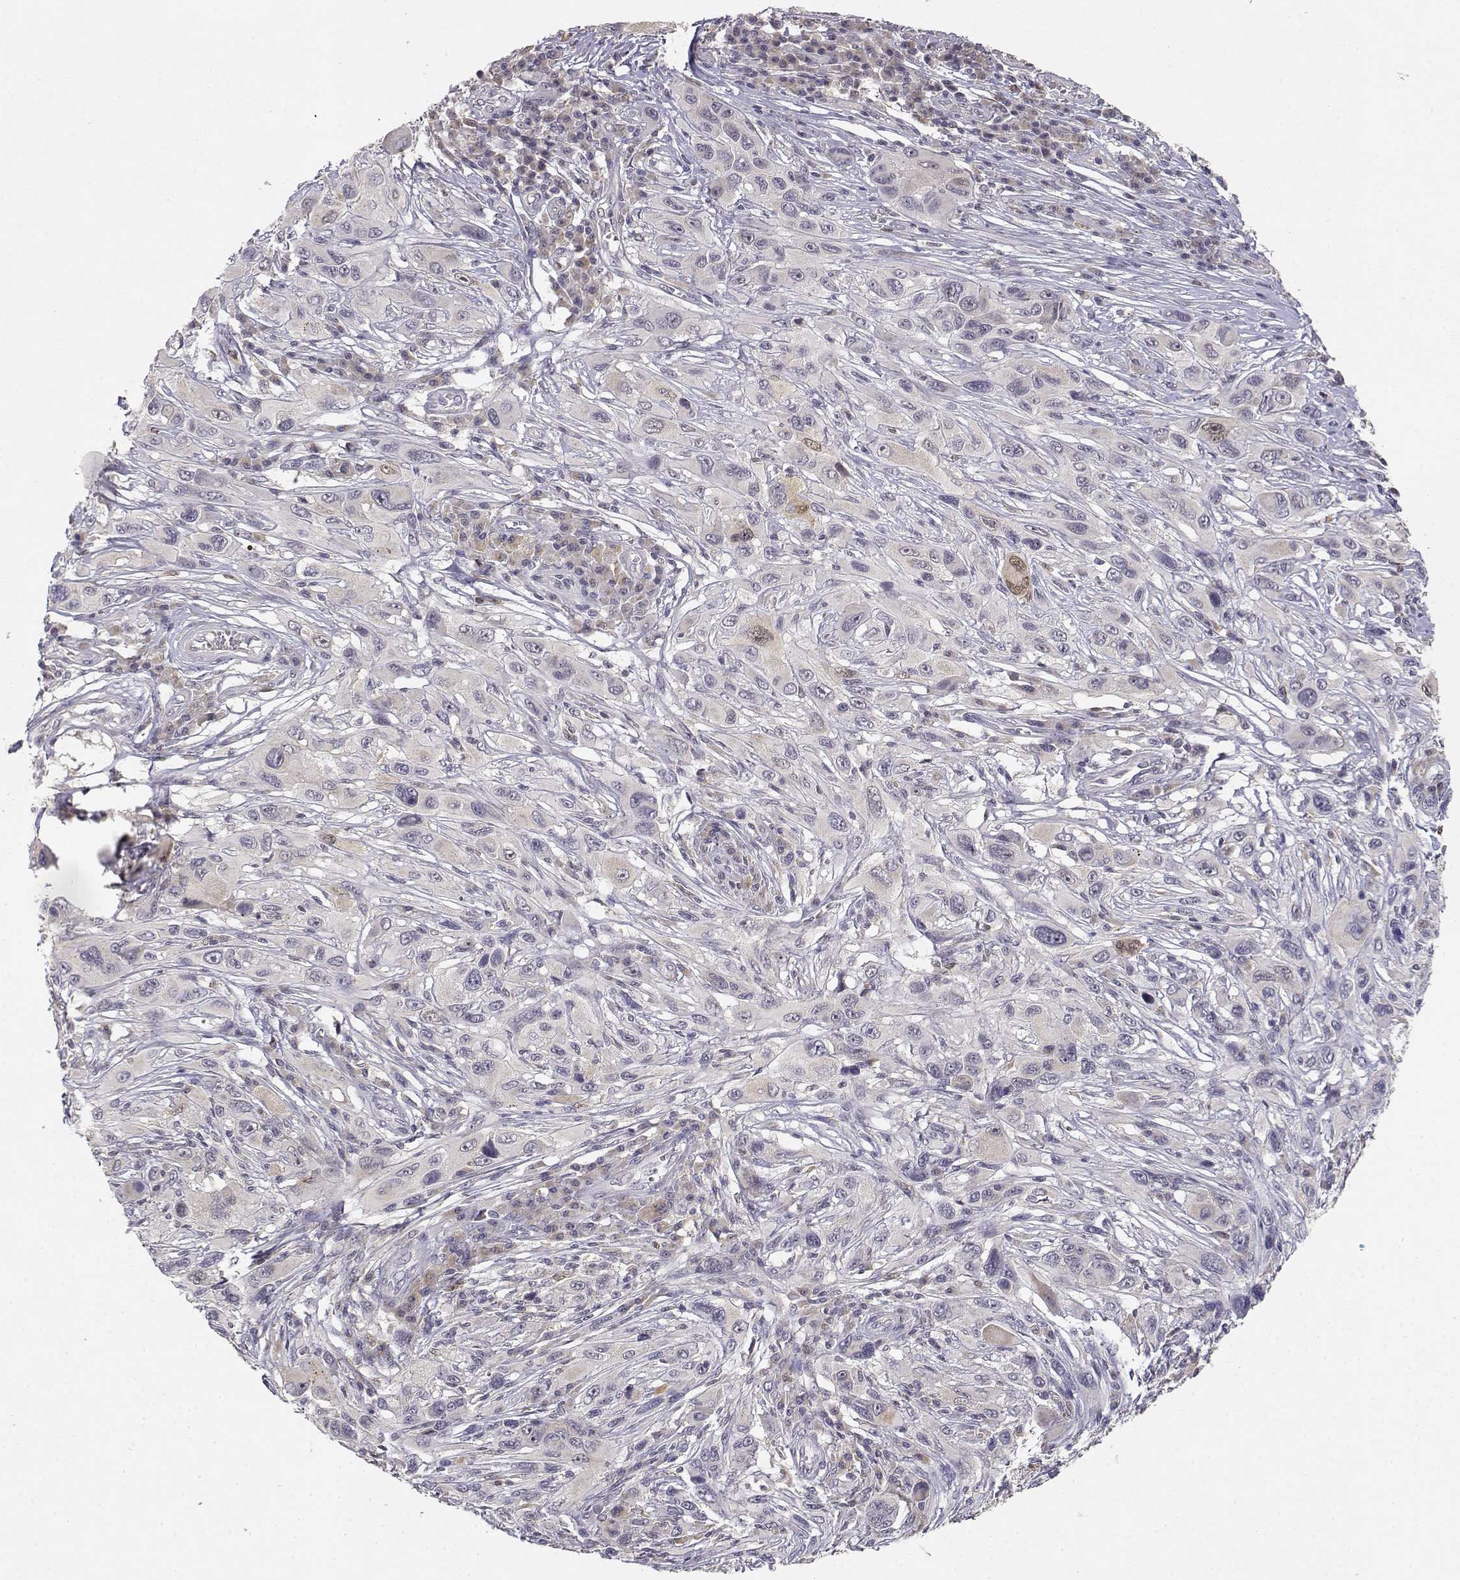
{"staining": {"intensity": "negative", "quantity": "none", "location": "none"}, "tissue": "melanoma", "cell_type": "Tumor cells", "image_type": "cancer", "snomed": [{"axis": "morphology", "description": "Malignant melanoma, NOS"}, {"axis": "topography", "description": "Skin"}], "caption": "Tumor cells show no significant expression in malignant melanoma.", "gene": "RAD51", "patient": {"sex": "male", "age": 53}}